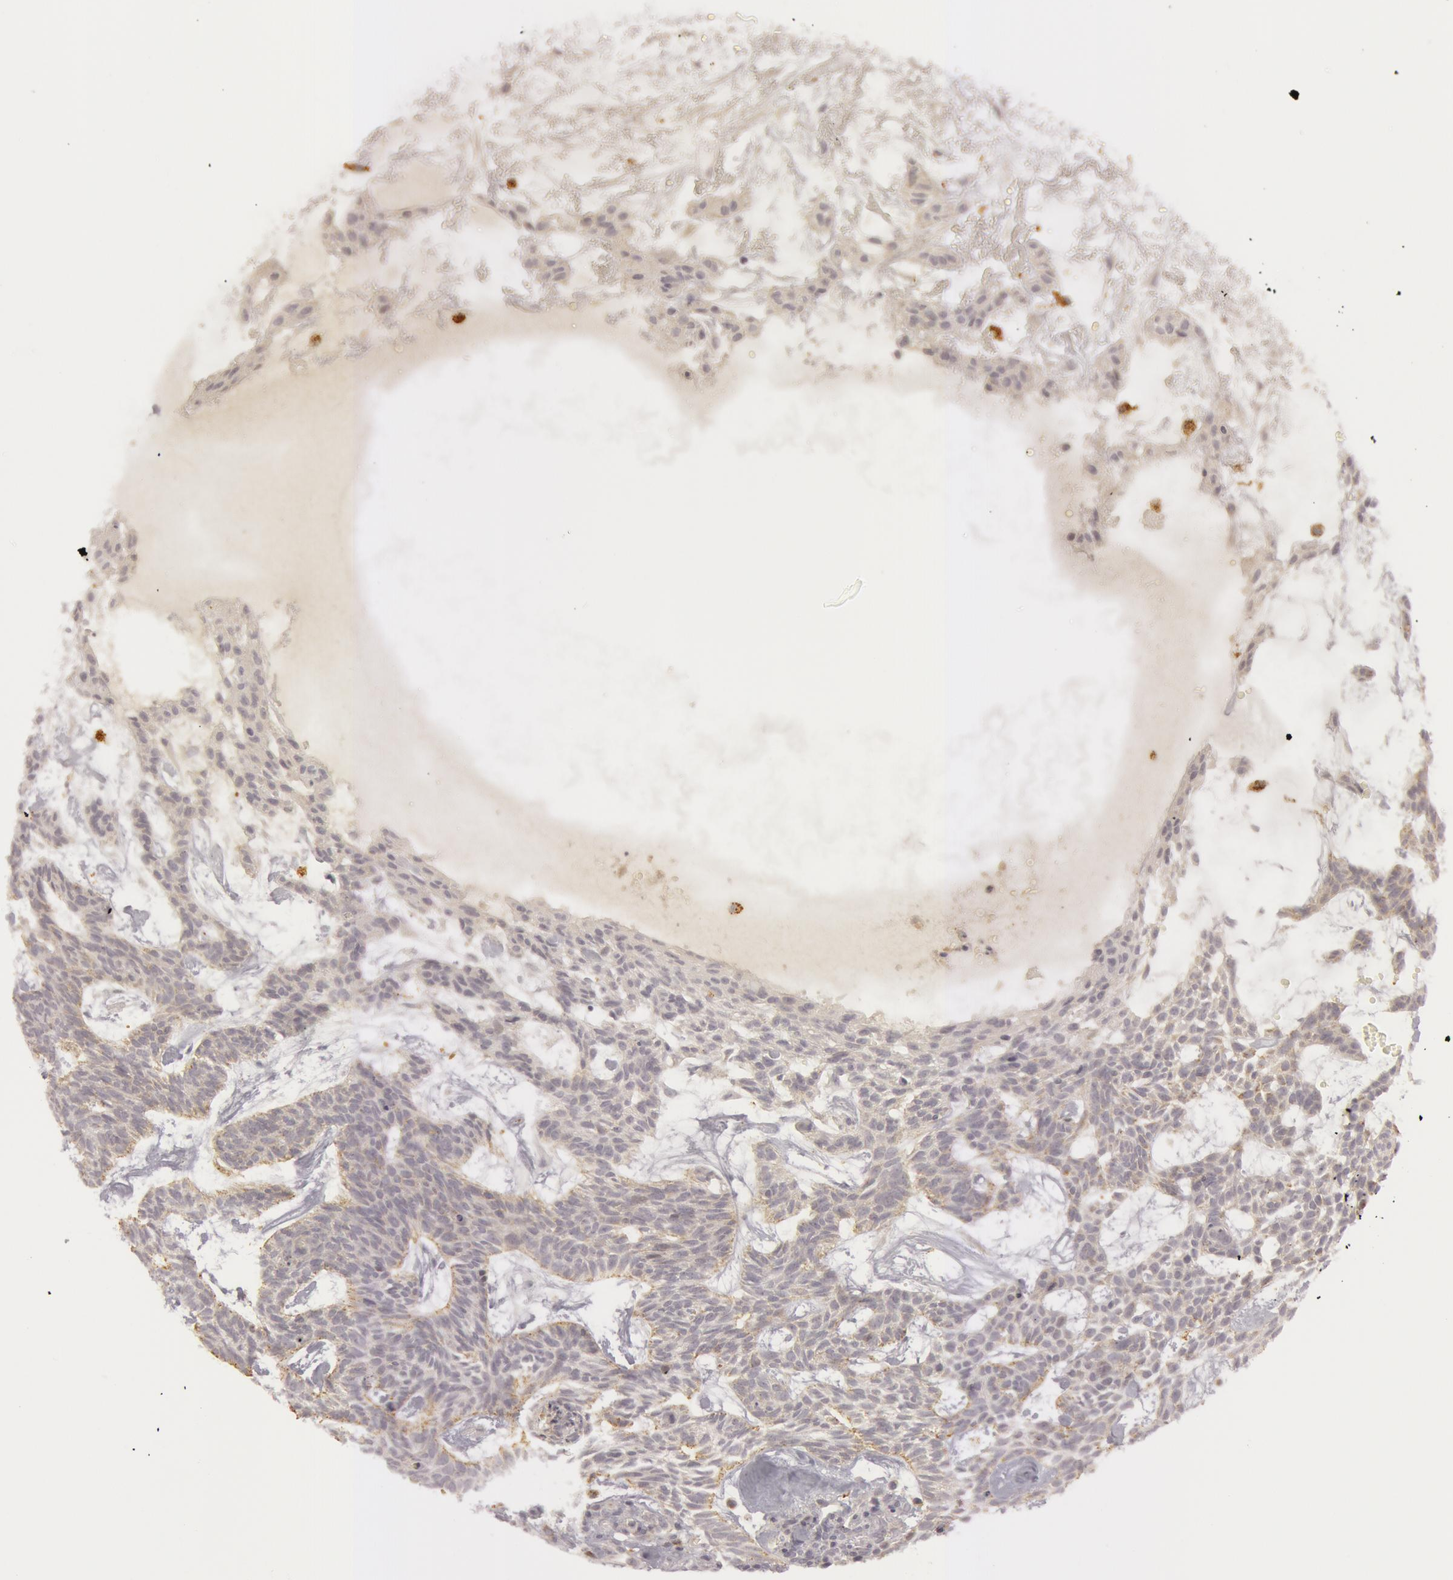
{"staining": {"intensity": "weak", "quantity": ">75%", "location": "cytoplasmic/membranous"}, "tissue": "skin cancer", "cell_type": "Tumor cells", "image_type": "cancer", "snomed": [{"axis": "morphology", "description": "Basal cell carcinoma"}, {"axis": "topography", "description": "Skin"}], "caption": "Immunohistochemistry photomicrograph of neoplastic tissue: basal cell carcinoma (skin) stained using immunohistochemistry (IHC) displays low levels of weak protein expression localized specifically in the cytoplasmic/membranous of tumor cells, appearing as a cytoplasmic/membranous brown color.", "gene": "C7", "patient": {"sex": "male", "age": 75}}